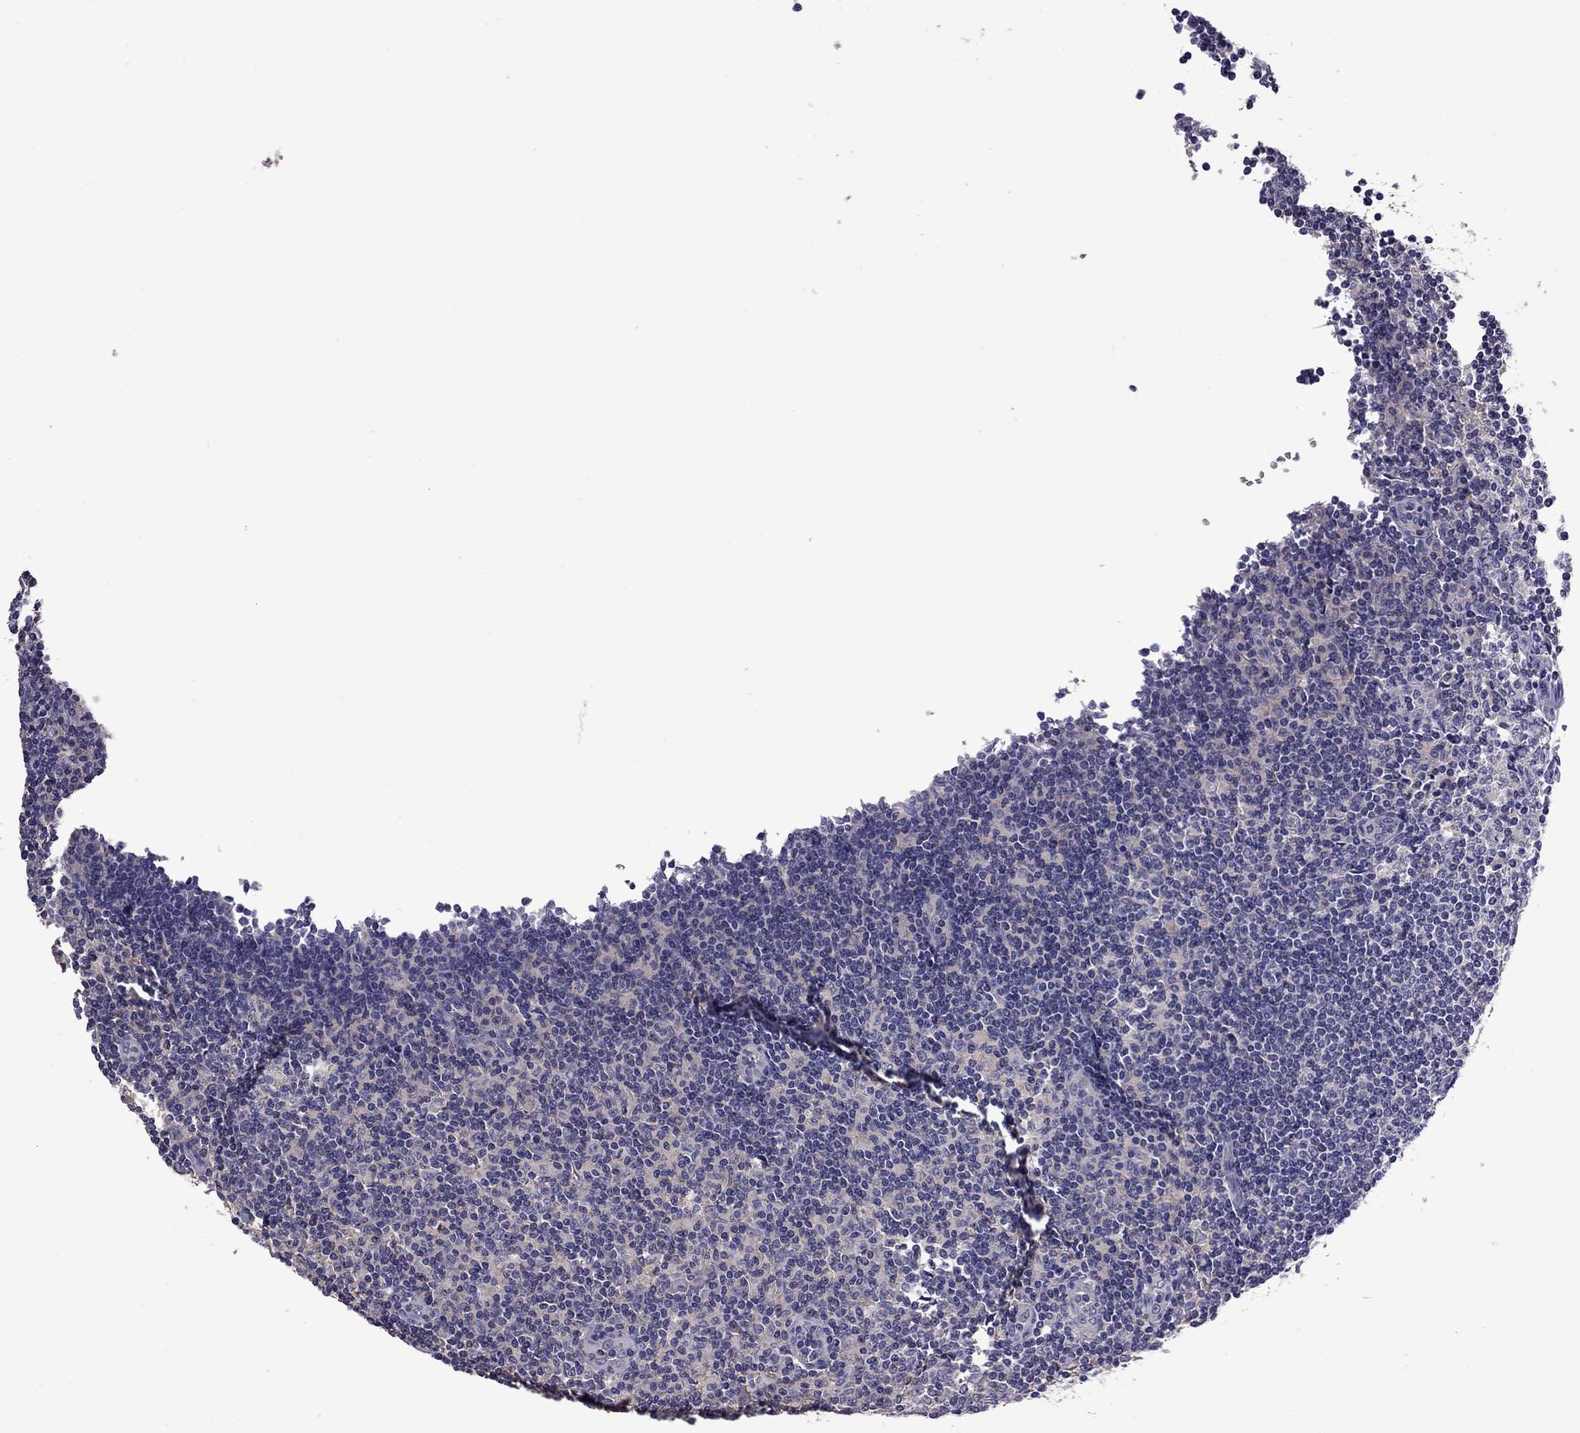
{"staining": {"intensity": "negative", "quantity": "none", "location": "none"}, "tissue": "lymph node", "cell_type": "Germinal center cells", "image_type": "normal", "snomed": [{"axis": "morphology", "description": "Normal tissue, NOS"}, {"axis": "topography", "description": "Lymph node"}], "caption": "The immunohistochemistry (IHC) micrograph has no significant positivity in germinal center cells of lymph node.", "gene": "RTP5", "patient": {"sex": "male", "age": 59}}